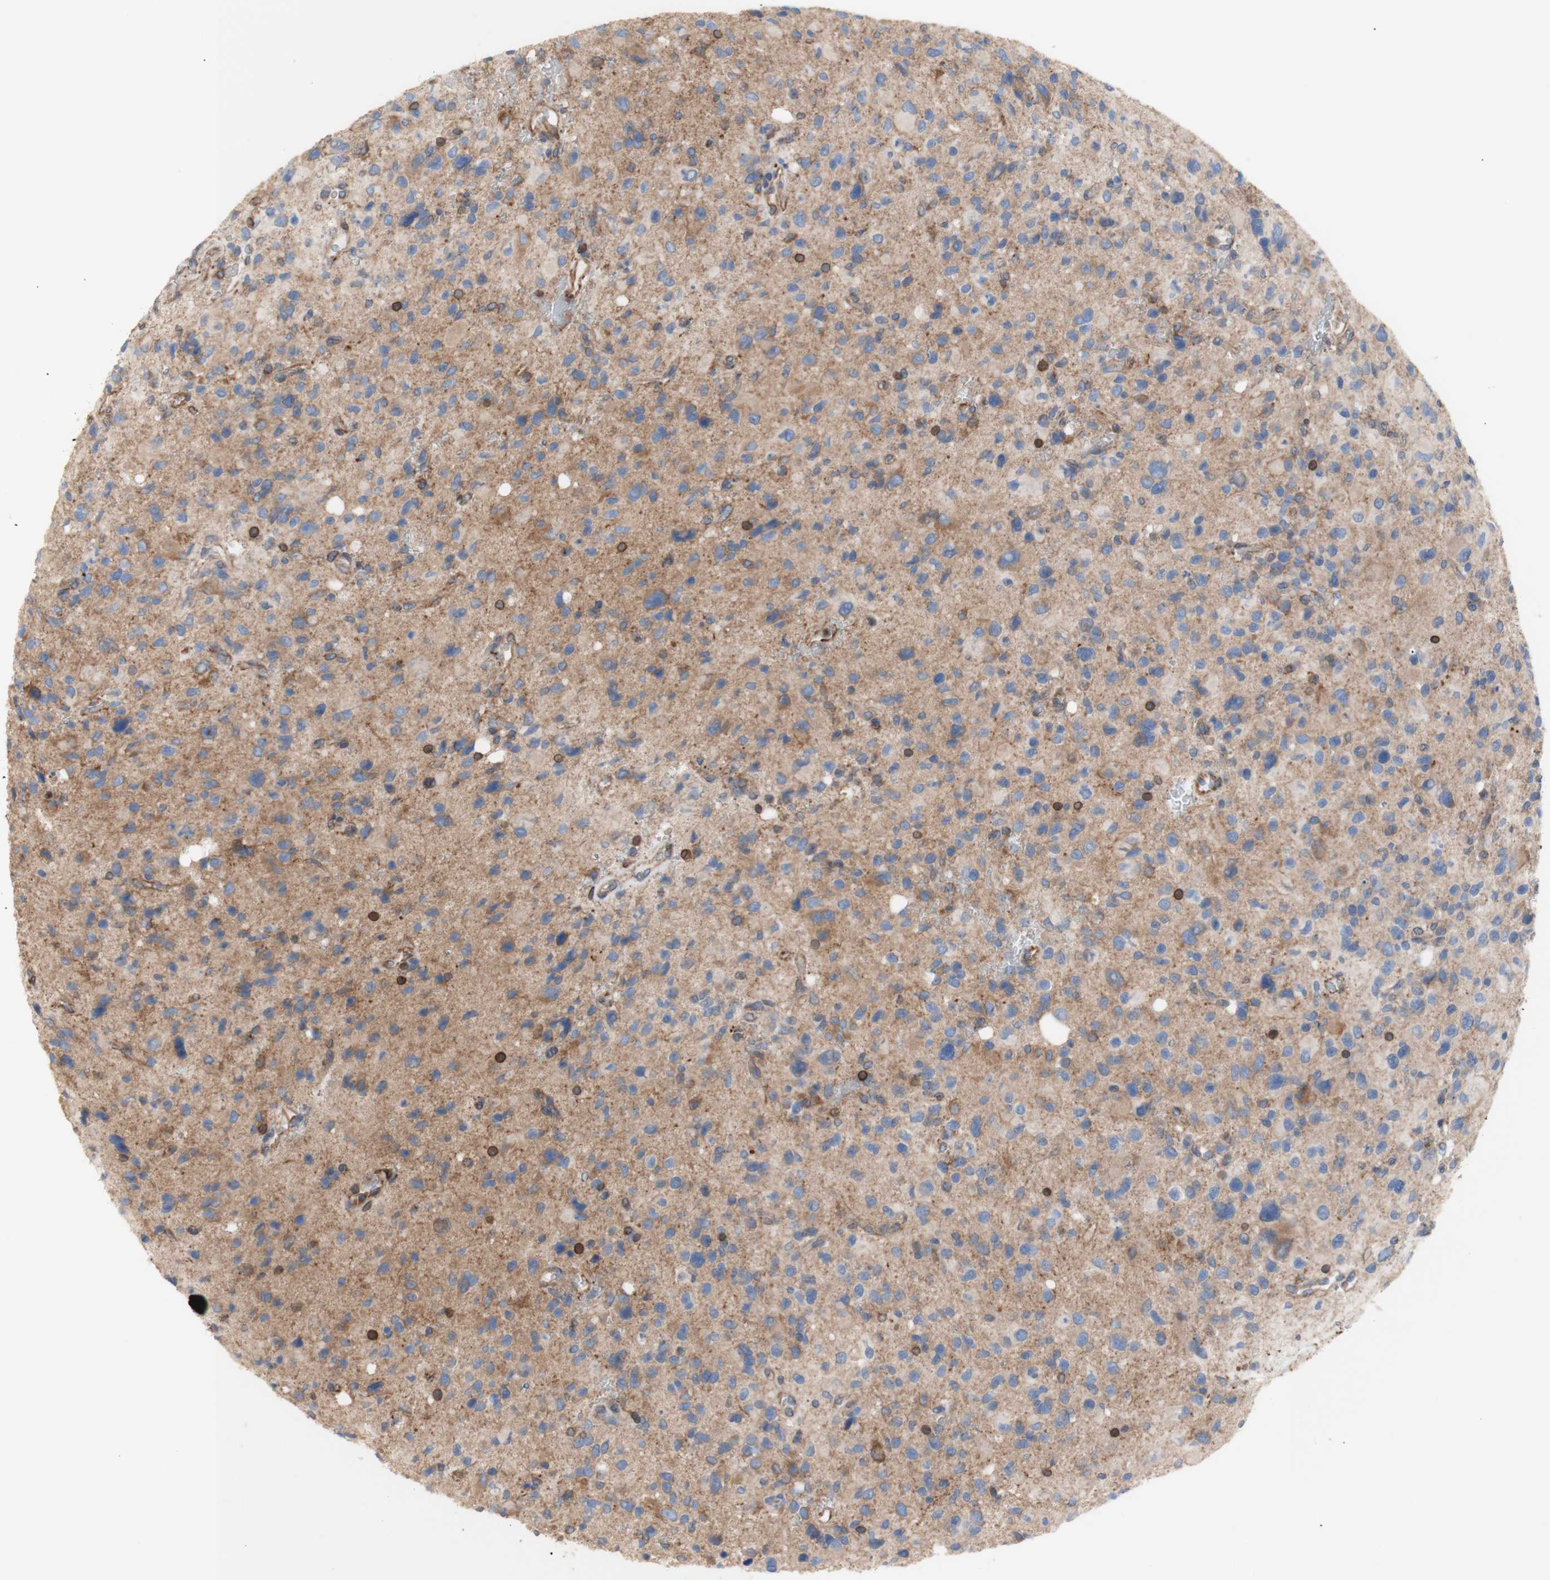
{"staining": {"intensity": "moderate", "quantity": "25%-75%", "location": "cytoplasmic/membranous"}, "tissue": "glioma", "cell_type": "Tumor cells", "image_type": "cancer", "snomed": [{"axis": "morphology", "description": "Glioma, malignant, High grade"}, {"axis": "topography", "description": "Brain"}], "caption": "Moderate cytoplasmic/membranous expression is appreciated in about 25%-75% of tumor cells in malignant glioma (high-grade).", "gene": "ERLIN1", "patient": {"sex": "male", "age": 48}}